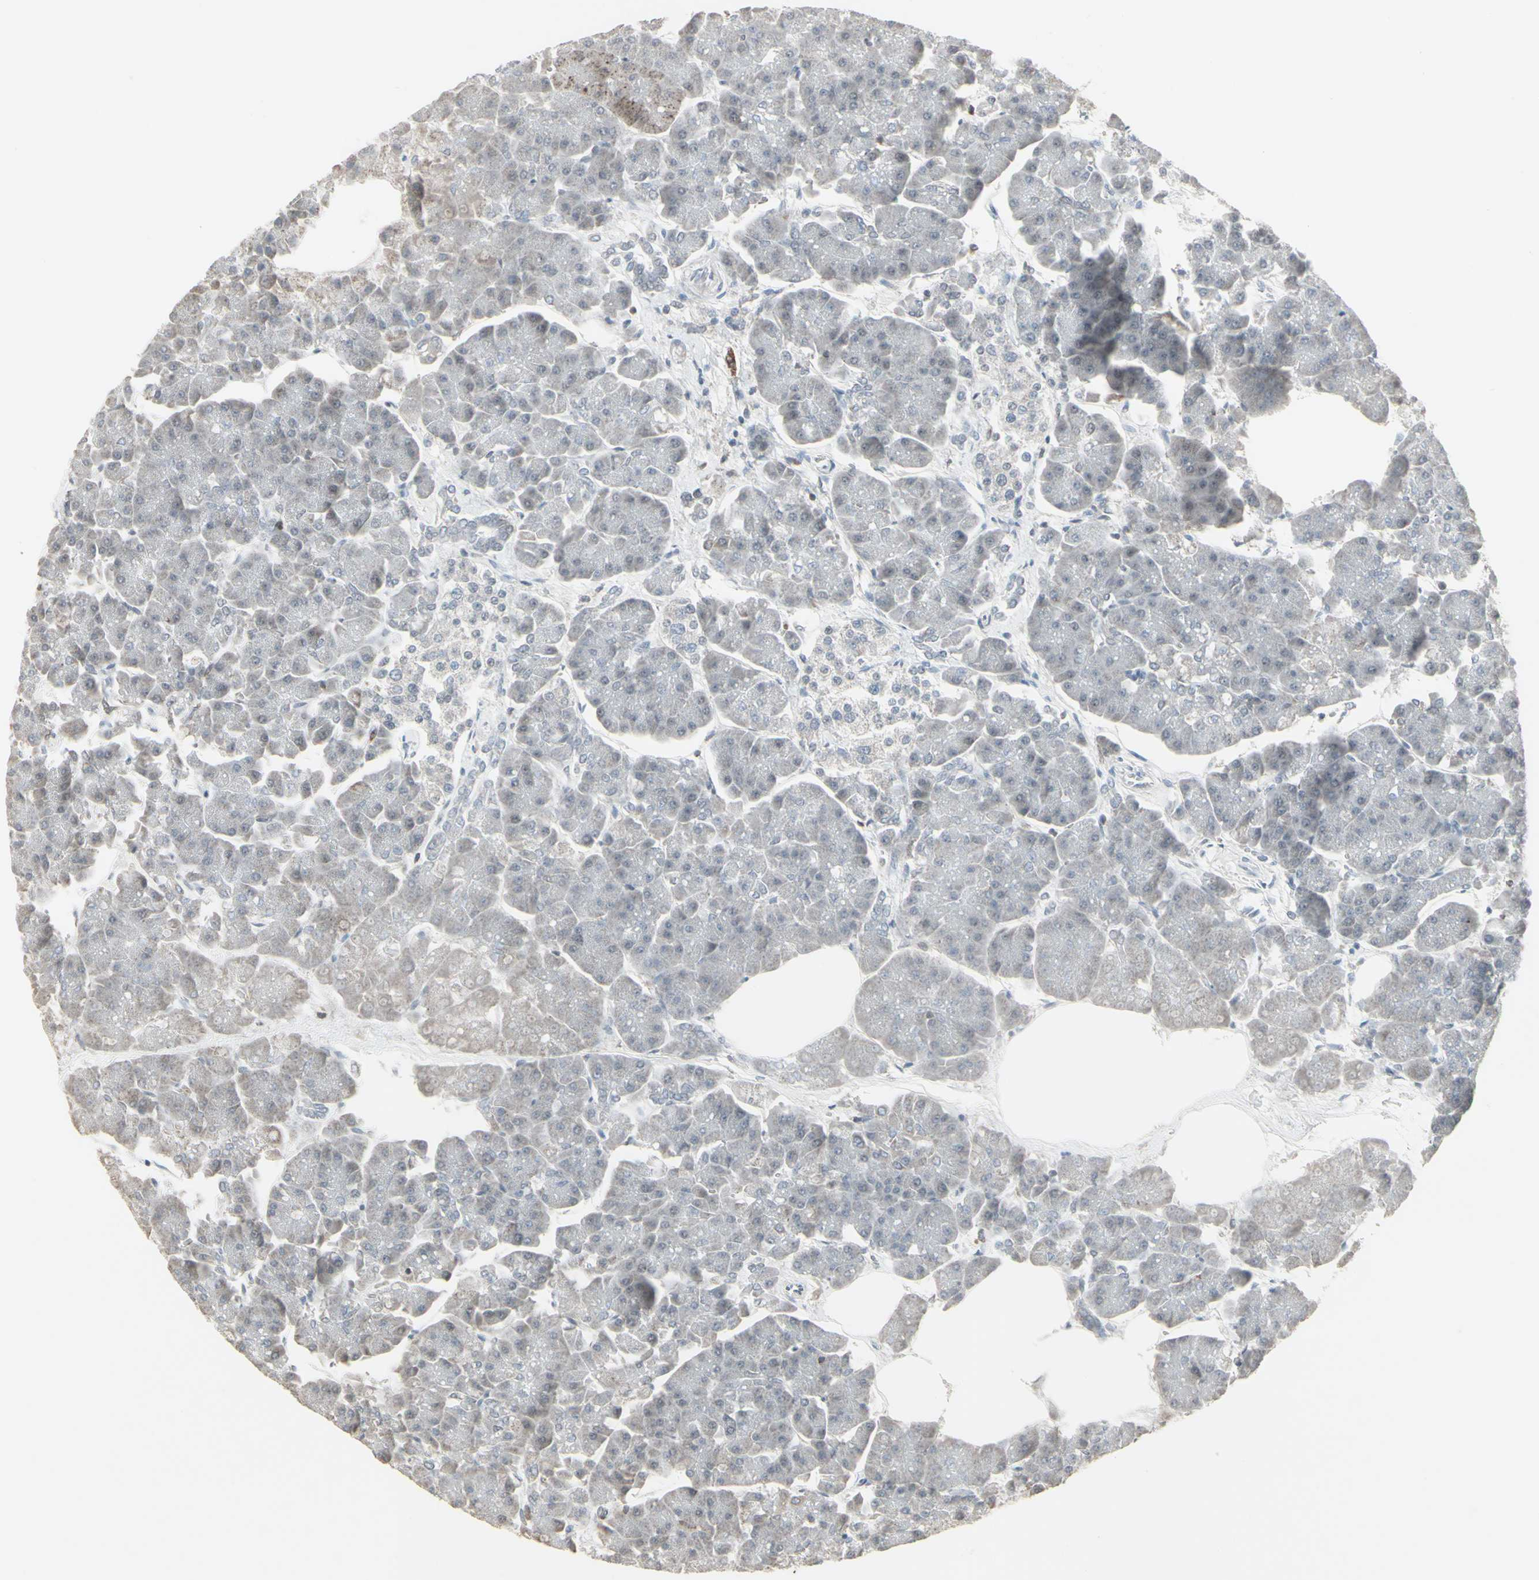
{"staining": {"intensity": "weak", "quantity": "<25%", "location": "cytoplasmic/membranous"}, "tissue": "pancreas", "cell_type": "Exocrine glandular cells", "image_type": "normal", "snomed": [{"axis": "morphology", "description": "Normal tissue, NOS"}, {"axis": "topography", "description": "Pancreas"}], "caption": "DAB immunohistochemical staining of unremarkable pancreas displays no significant positivity in exocrine glandular cells. (IHC, brightfield microscopy, high magnification).", "gene": "SAMSN1", "patient": {"sex": "female", "age": 70}}